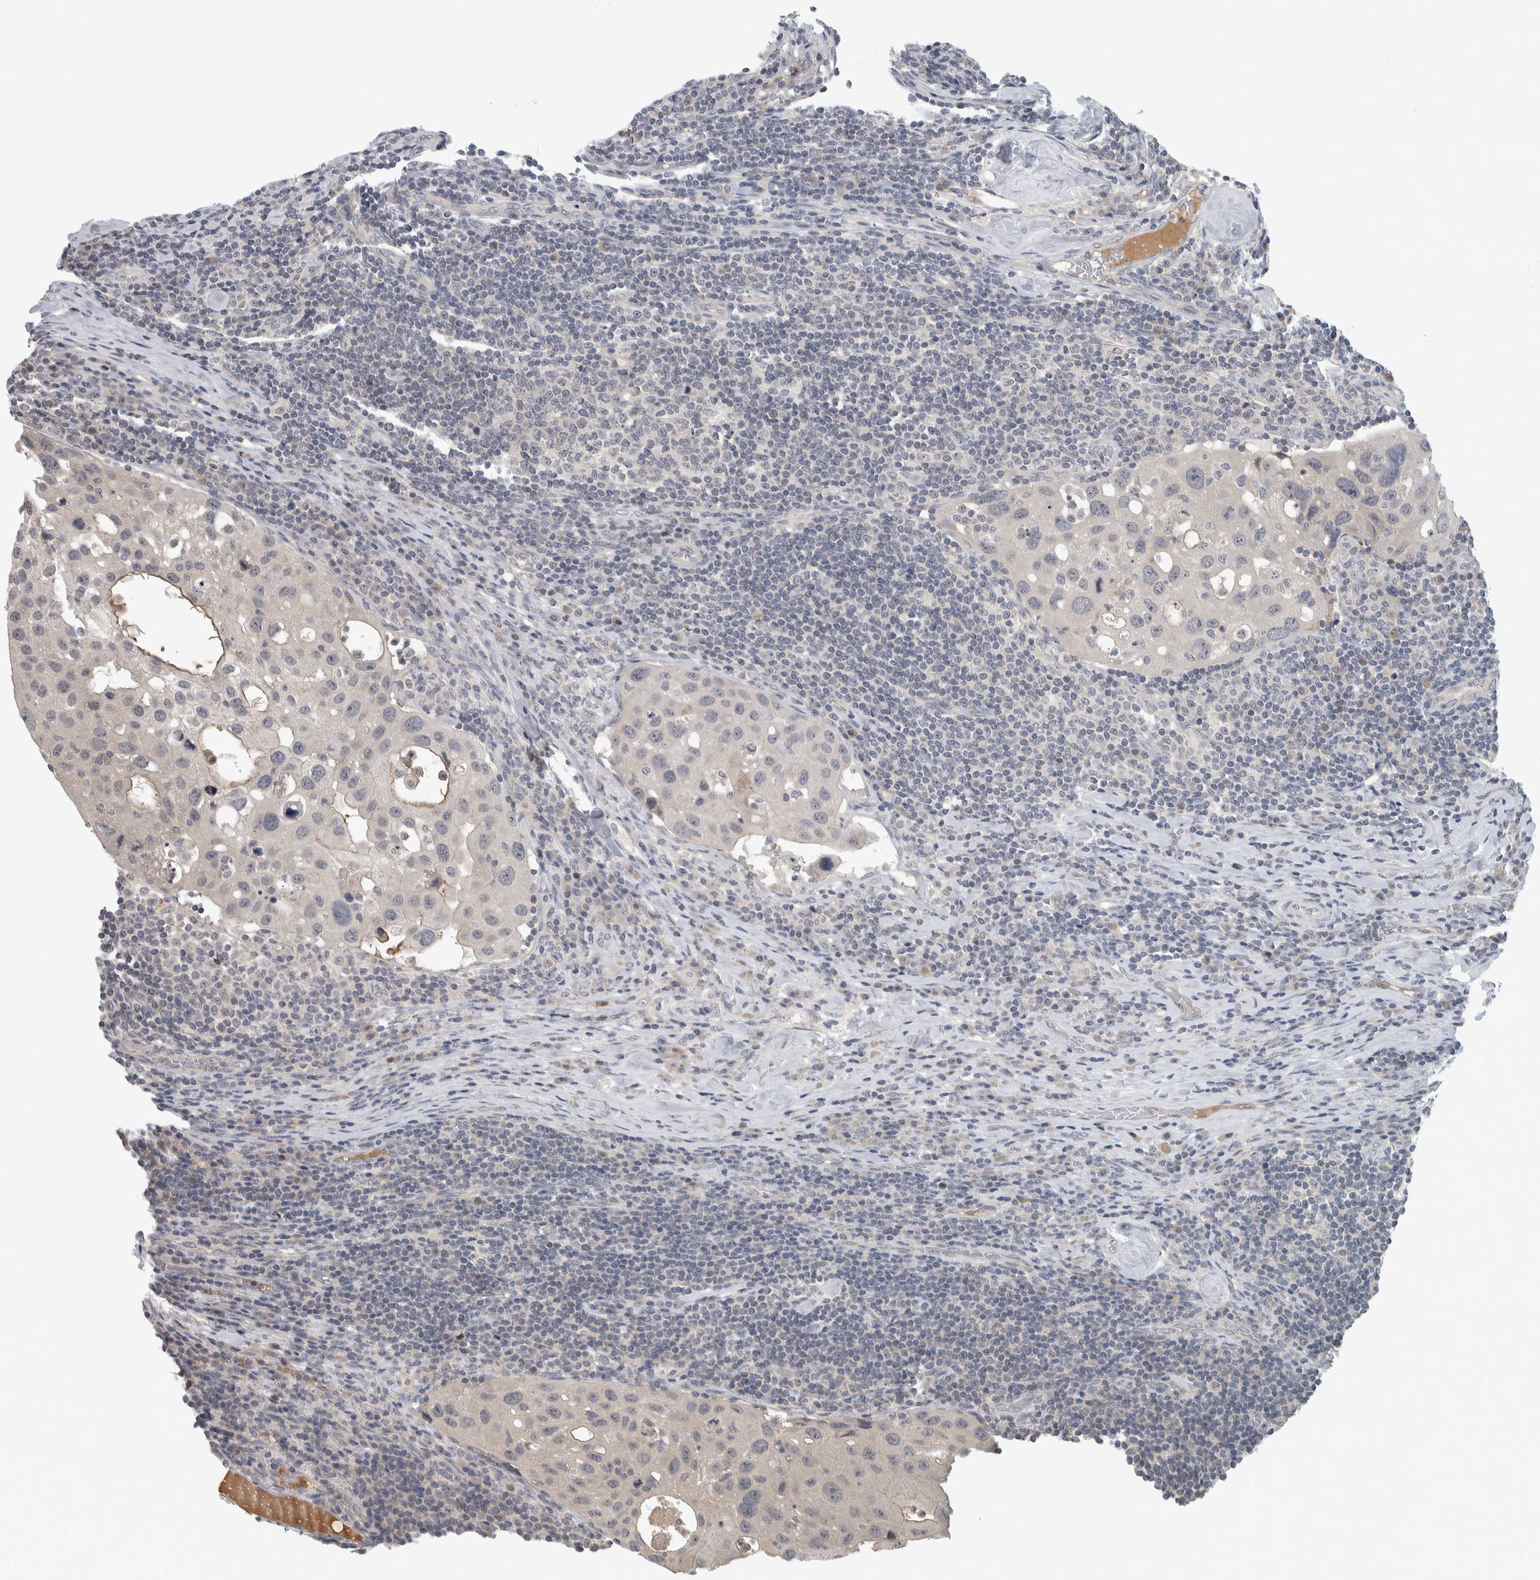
{"staining": {"intensity": "negative", "quantity": "none", "location": "none"}, "tissue": "urothelial cancer", "cell_type": "Tumor cells", "image_type": "cancer", "snomed": [{"axis": "morphology", "description": "Urothelial carcinoma, High grade"}, {"axis": "topography", "description": "Lymph node"}, {"axis": "topography", "description": "Urinary bladder"}], "caption": "The immunohistochemistry (IHC) micrograph has no significant expression in tumor cells of urothelial carcinoma (high-grade) tissue. Brightfield microscopy of immunohistochemistry (IHC) stained with DAB (brown) and hematoxylin (blue), captured at high magnification.", "gene": "AFP", "patient": {"sex": "male", "age": 51}}